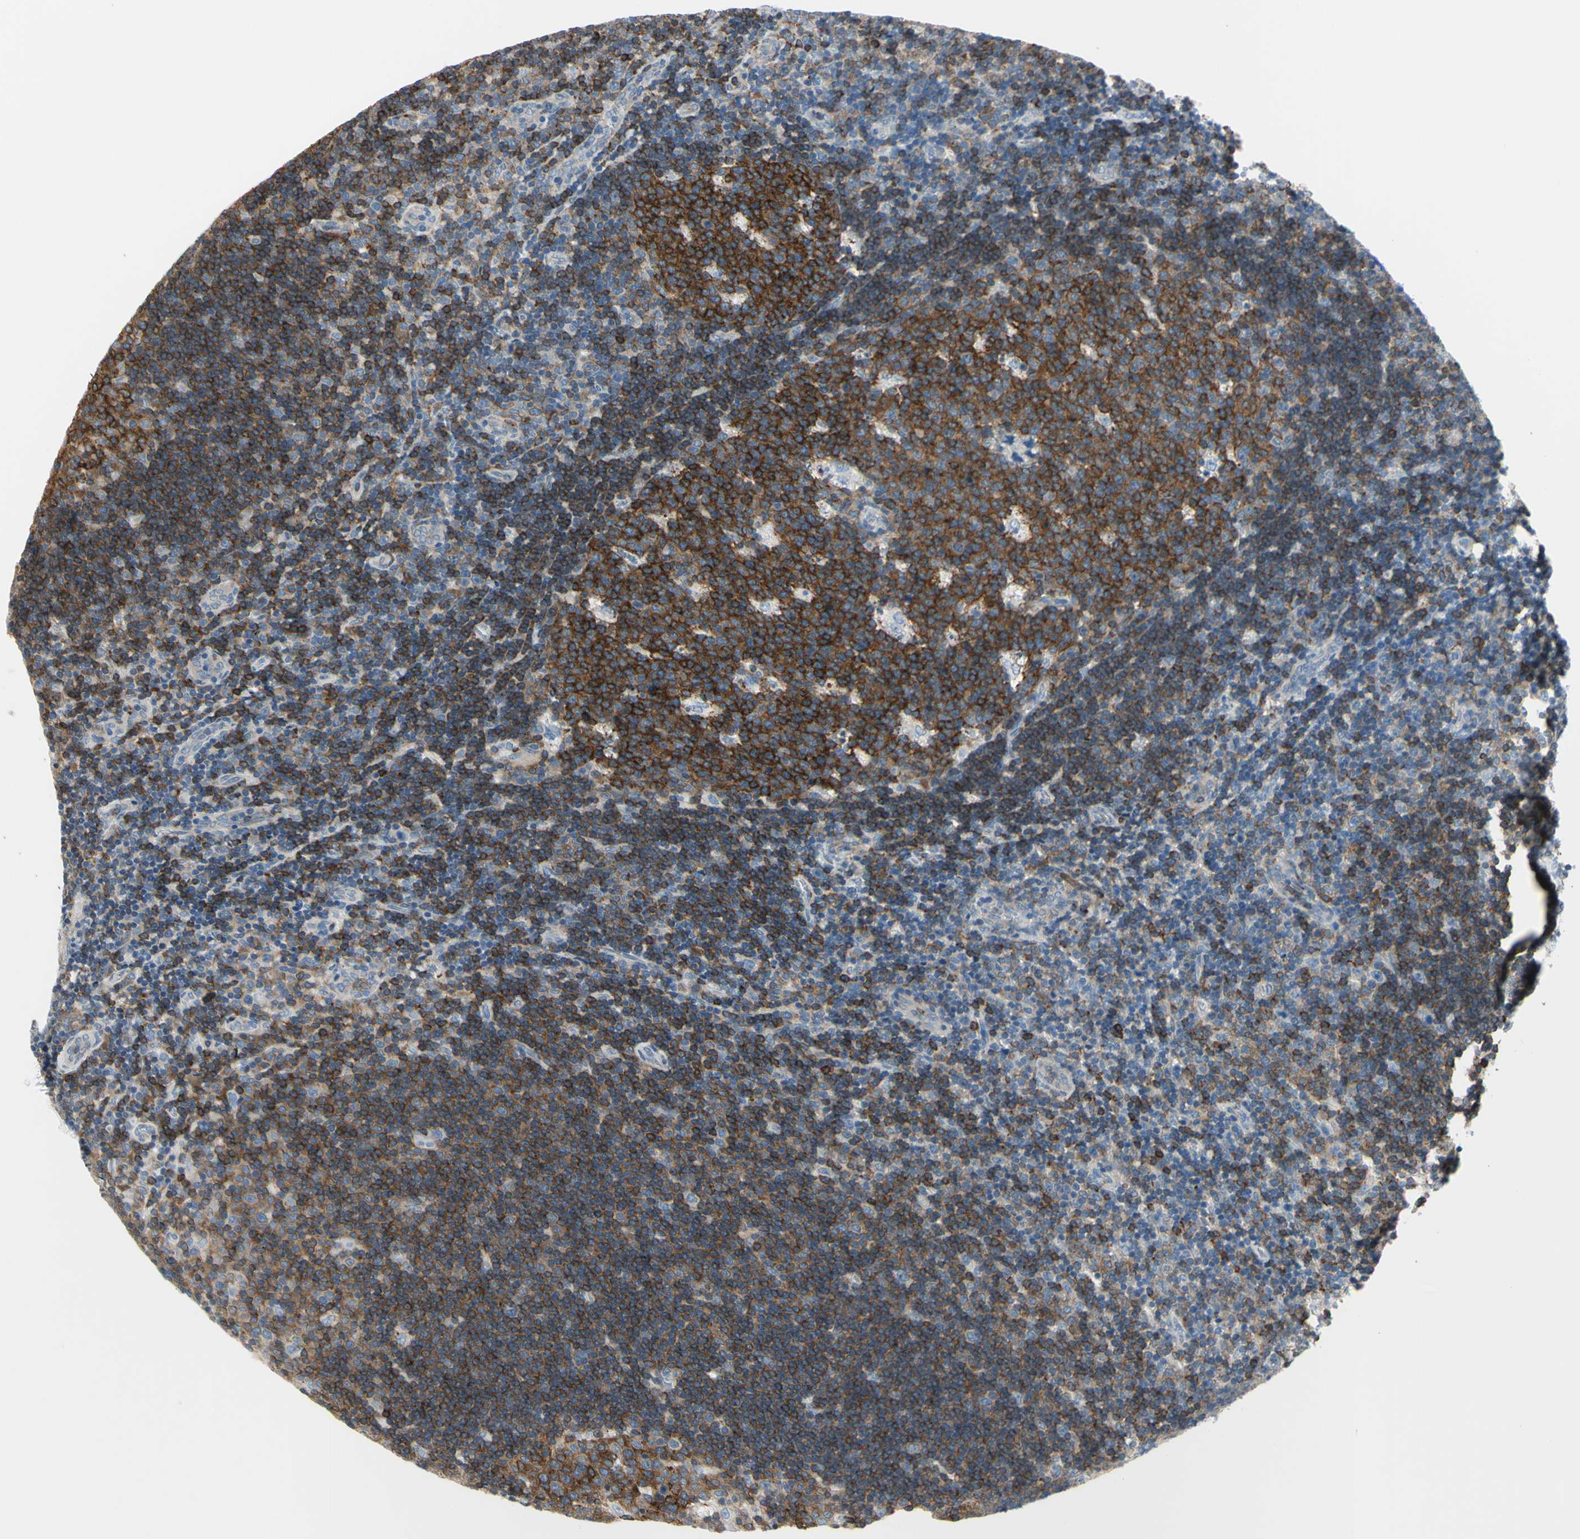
{"staining": {"intensity": "strong", "quantity": ">75%", "location": "cytoplasmic/membranous"}, "tissue": "lymph node", "cell_type": "Germinal center cells", "image_type": "normal", "snomed": [{"axis": "morphology", "description": "Normal tissue, NOS"}, {"axis": "topography", "description": "Lymph node"}, {"axis": "topography", "description": "Salivary gland"}], "caption": "Brown immunohistochemical staining in benign human lymph node demonstrates strong cytoplasmic/membranous positivity in approximately >75% of germinal center cells.", "gene": "MUC1", "patient": {"sex": "male", "age": 8}}